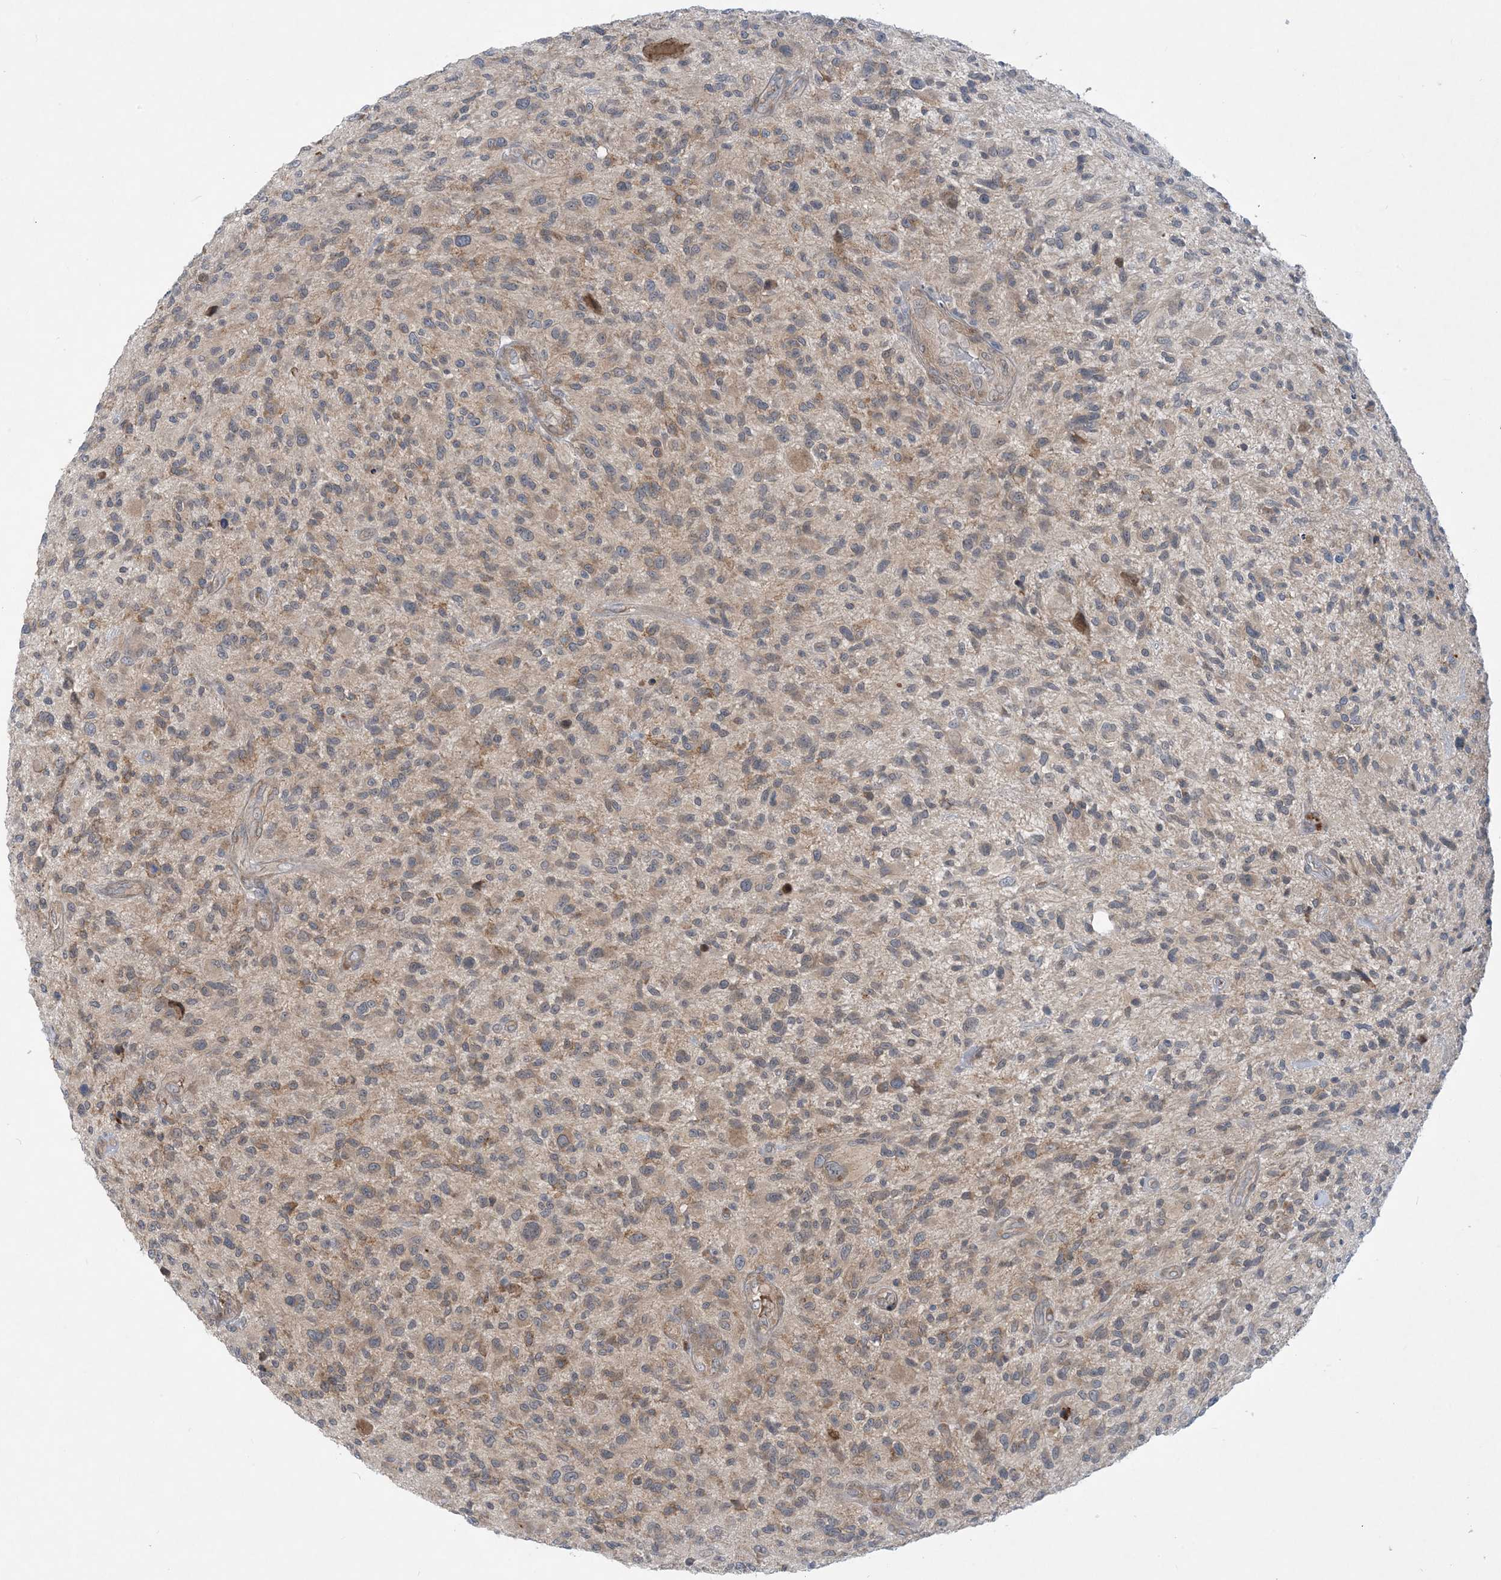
{"staining": {"intensity": "weak", "quantity": "25%-75%", "location": "cytoplasmic/membranous"}, "tissue": "glioma", "cell_type": "Tumor cells", "image_type": "cancer", "snomed": [{"axis": "morphology", "description": "Glioma, malignant, High grade"}, {"axis": "topography", "description": "Brain"}], "caption": "Human glioma stained with a protein marker shows weak staining in tumor cells.", "gene": "PHOSPHO2", "patient": {"sex": "male", "age": 47}}